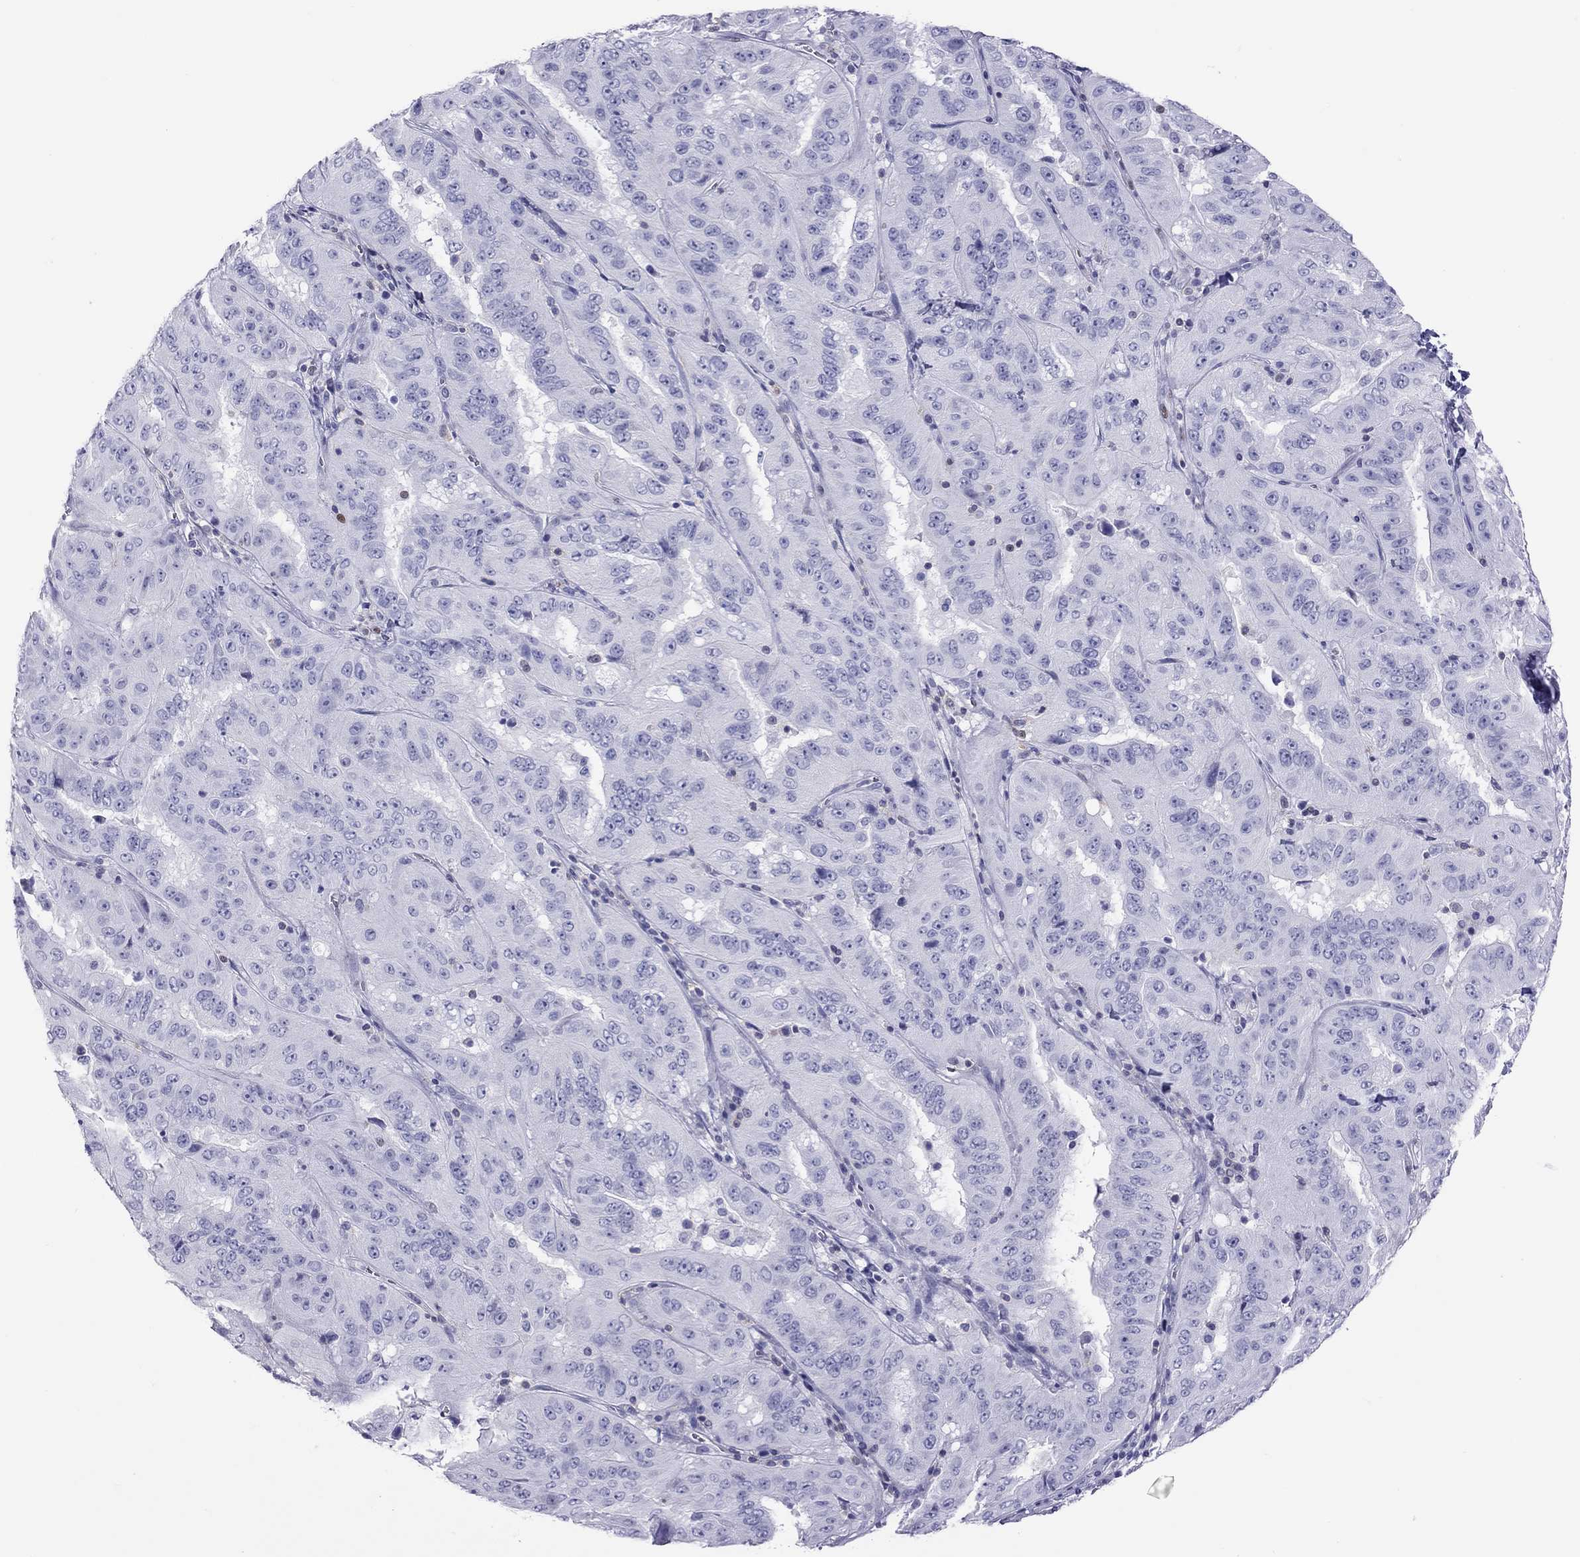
{"staining": {"intensity": "negative", "quantity": "none", "location": "none"}, "tissue": "pancreatic cancer", "cell_type": "Tumor cells", "image_type": "cancer", "snomed": [{"axis": "morphology", "description": "Adenocarcinoma, NOS"}, {"axis": "topography", "description": "Pancreas"}], "caption": "DAB immunohistochemical staining of pancreatic adenocarcinoma exhibits no significant positivity in tumor cells.", "gene": "STAG3", "patient": {"sex": "male", "age": 63}}